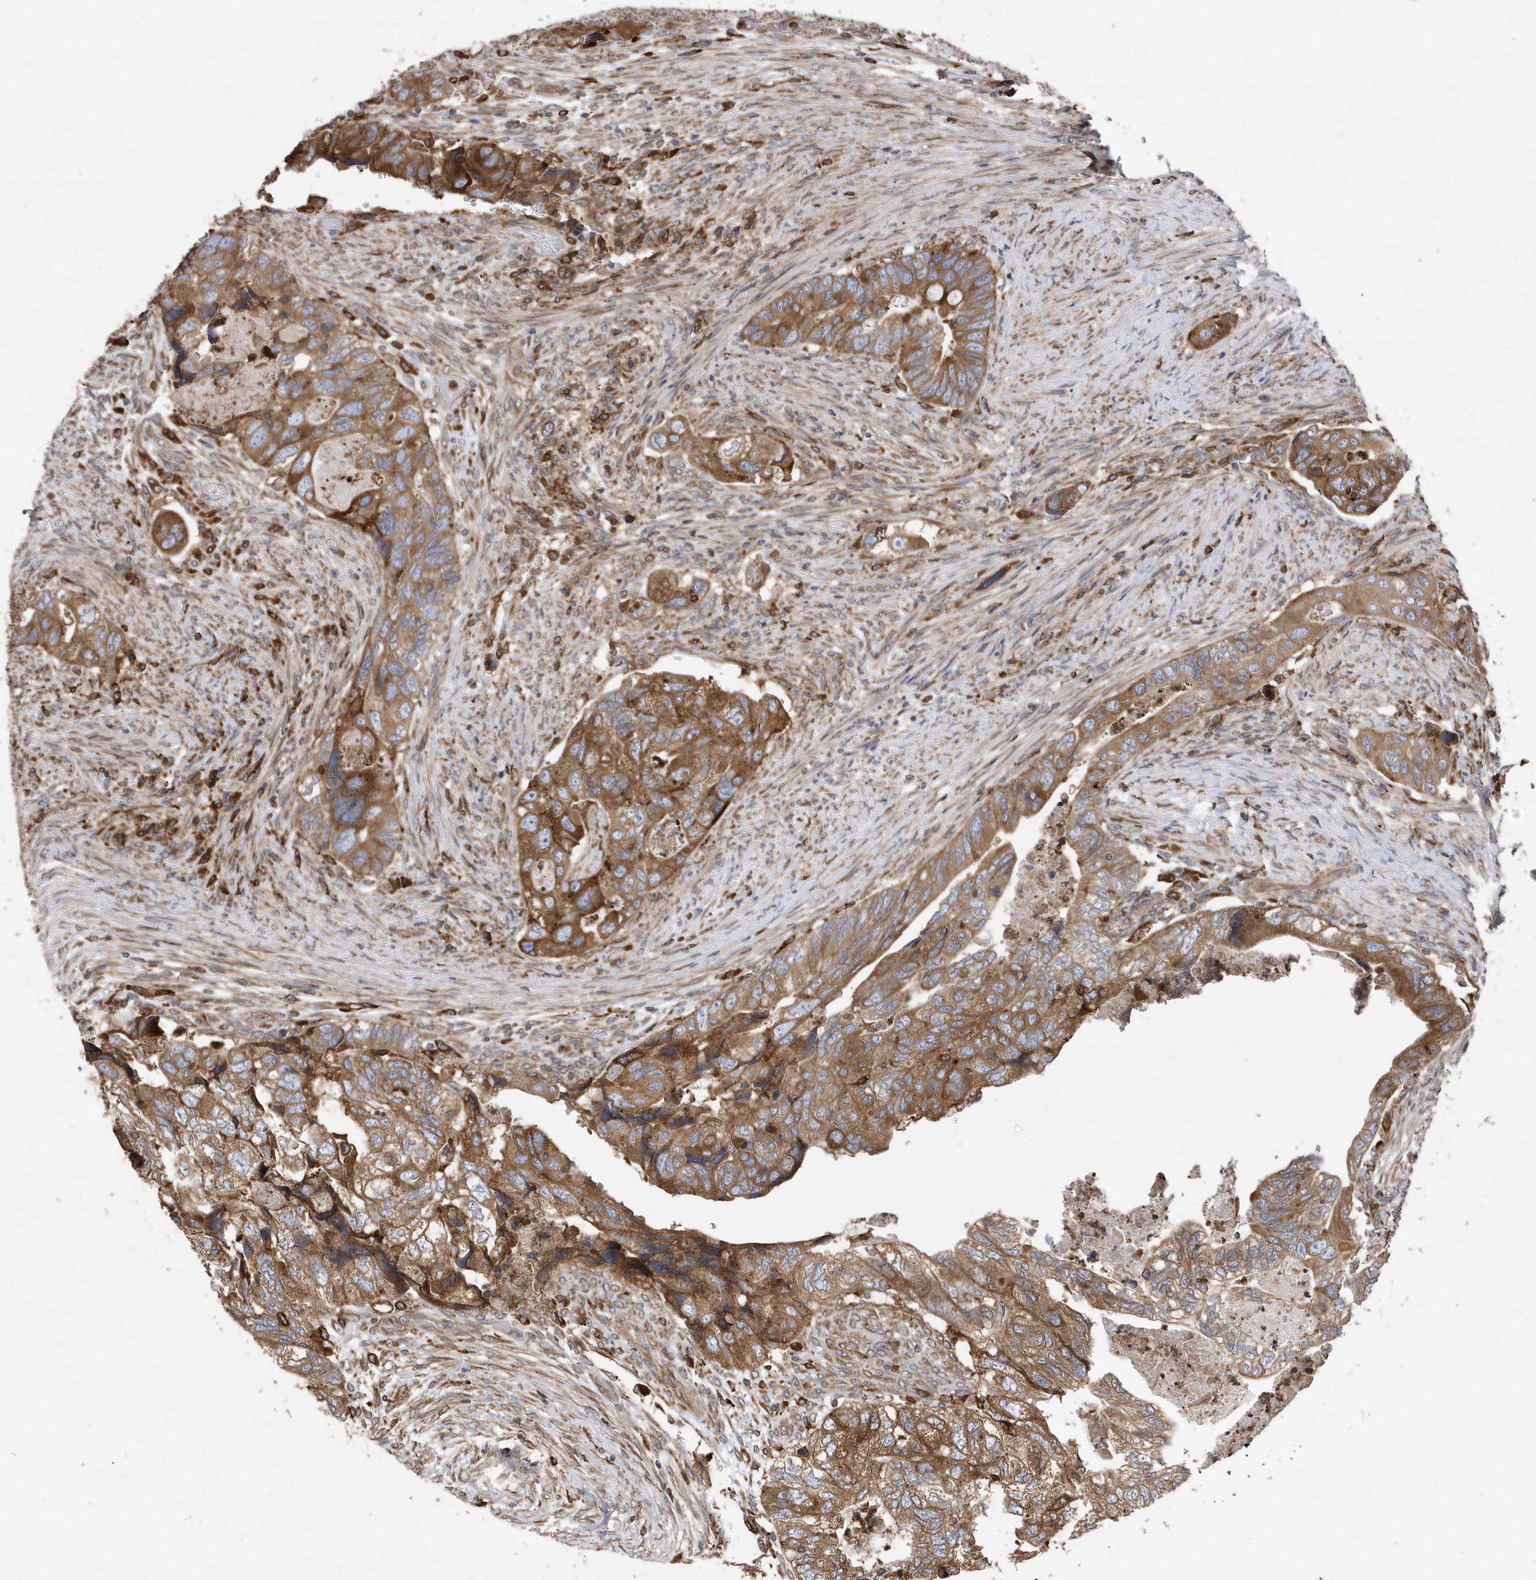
{"staining": {"intensity": "moderate", "quantity": ">75%", "location": "cytoplasmic/membranous"}, "tissue": "colorectal cancer", "cell_type": "Tumor cells", "image_type": "cancer", "snomed": [{"axis": "morphology", "description": "Adenocarcinoma, NOS"}, {"axis": "topography", "description": "Rectum"}], "caption": "Colorectal cancer (adenocarcinoma) was stained to show a protein in brown. There is medium levels of moderate cytoplasmic/membranous expression in approximately >75% of tumor cells. (Stains: DAB in brown, nuclei in blue, Microscopy: brightfield microscopy at high magnification).", "gene": "VAMP7", "patient": {"sex": "male", "age": 63}}